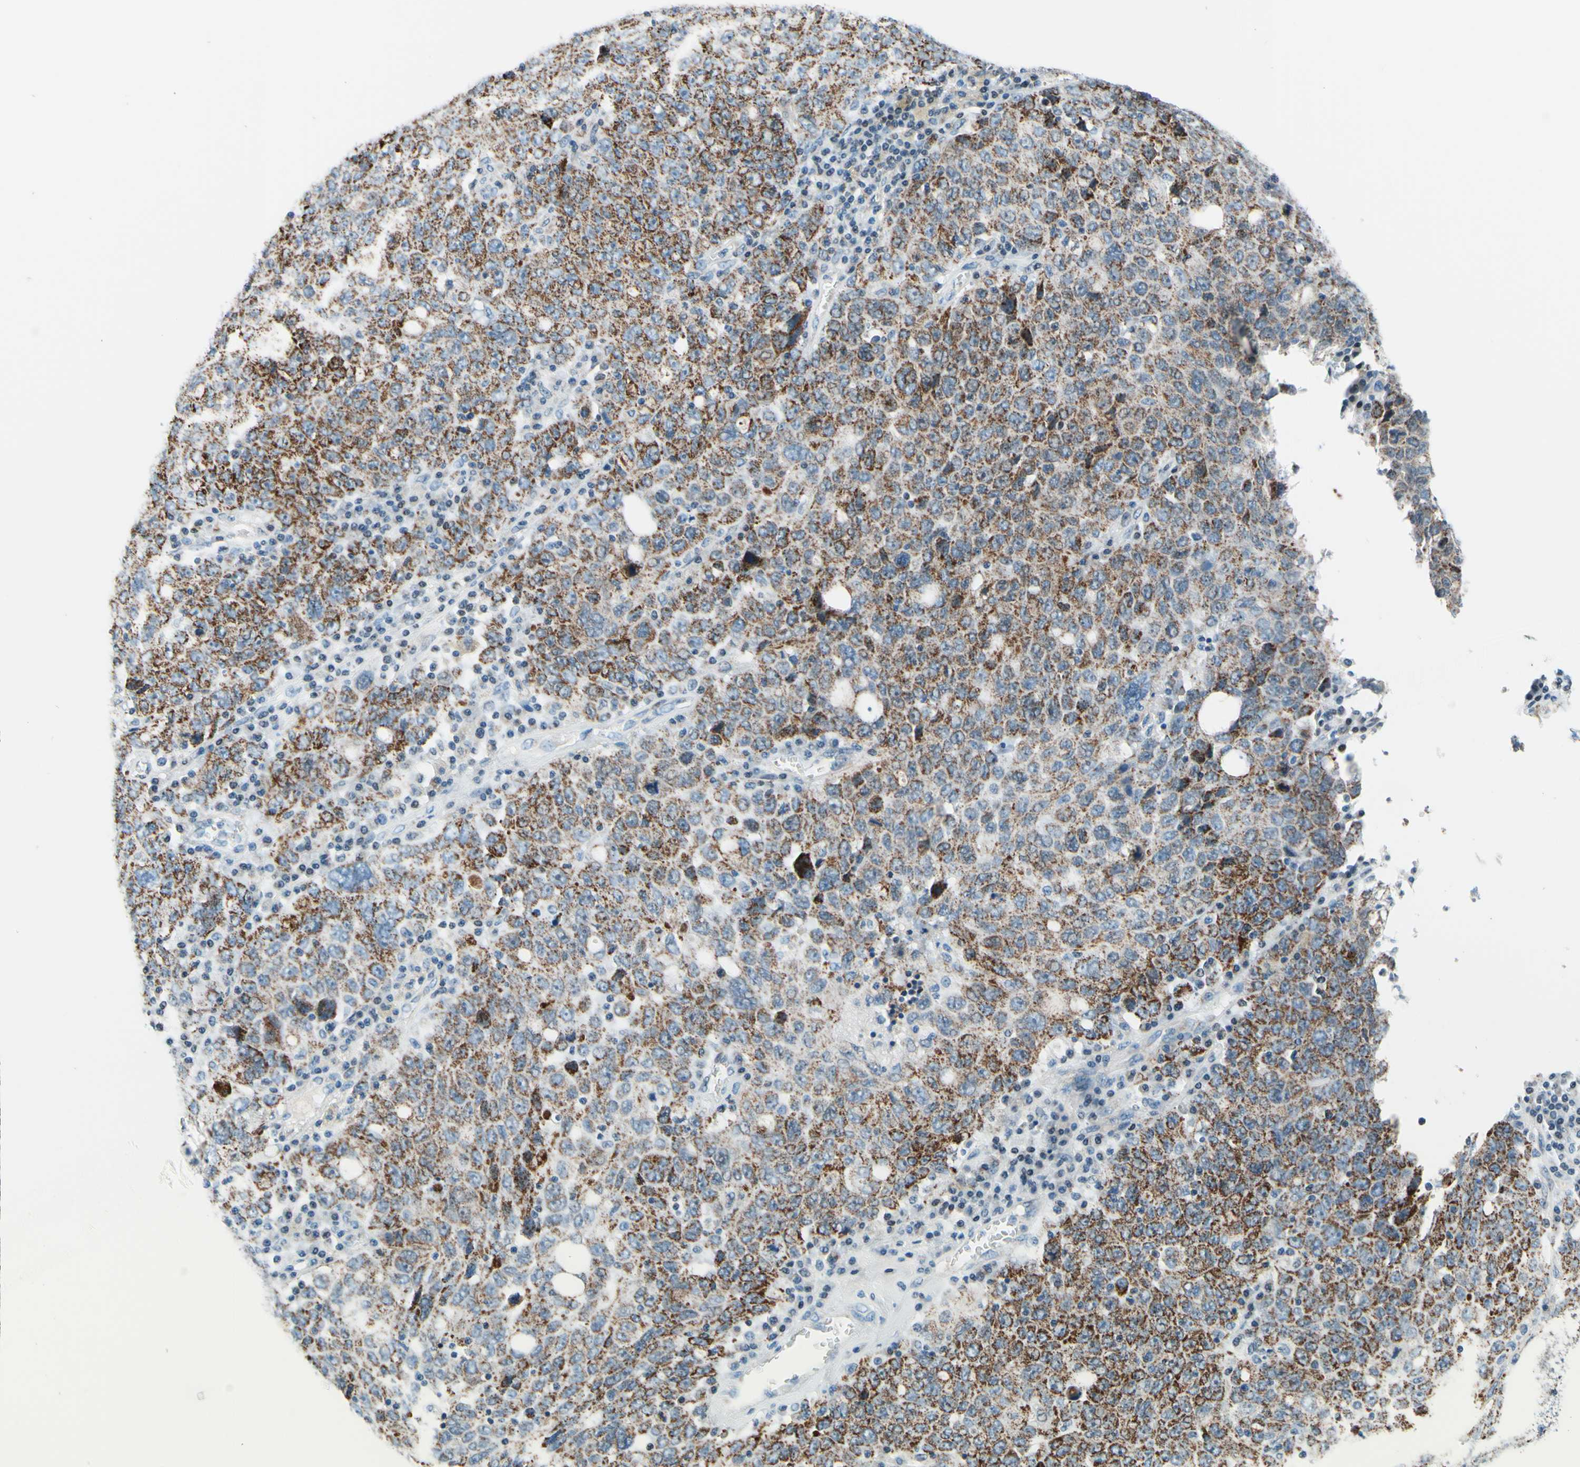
{"staining": {"intensity": "moderate", "quantity": ">75%", "location": "cytoplasmic/membranous"}, "tissue": "ovarian cancer", "cell_type": "Tumor cells", "image_type": "cancer", "snomed": [{"axis": "morphology", "description": "Carcinoma, endometroid"}, {"axis": "topography", "description": "Ovary"}], "caption": "Protein staining exhibits moderate cytoplasmic/membranous staining in about >75% of tumor cells in ovarian endometroid carcinoma.", "gene": "CBX7", "patient": {"sex": "female", "age": 62}}